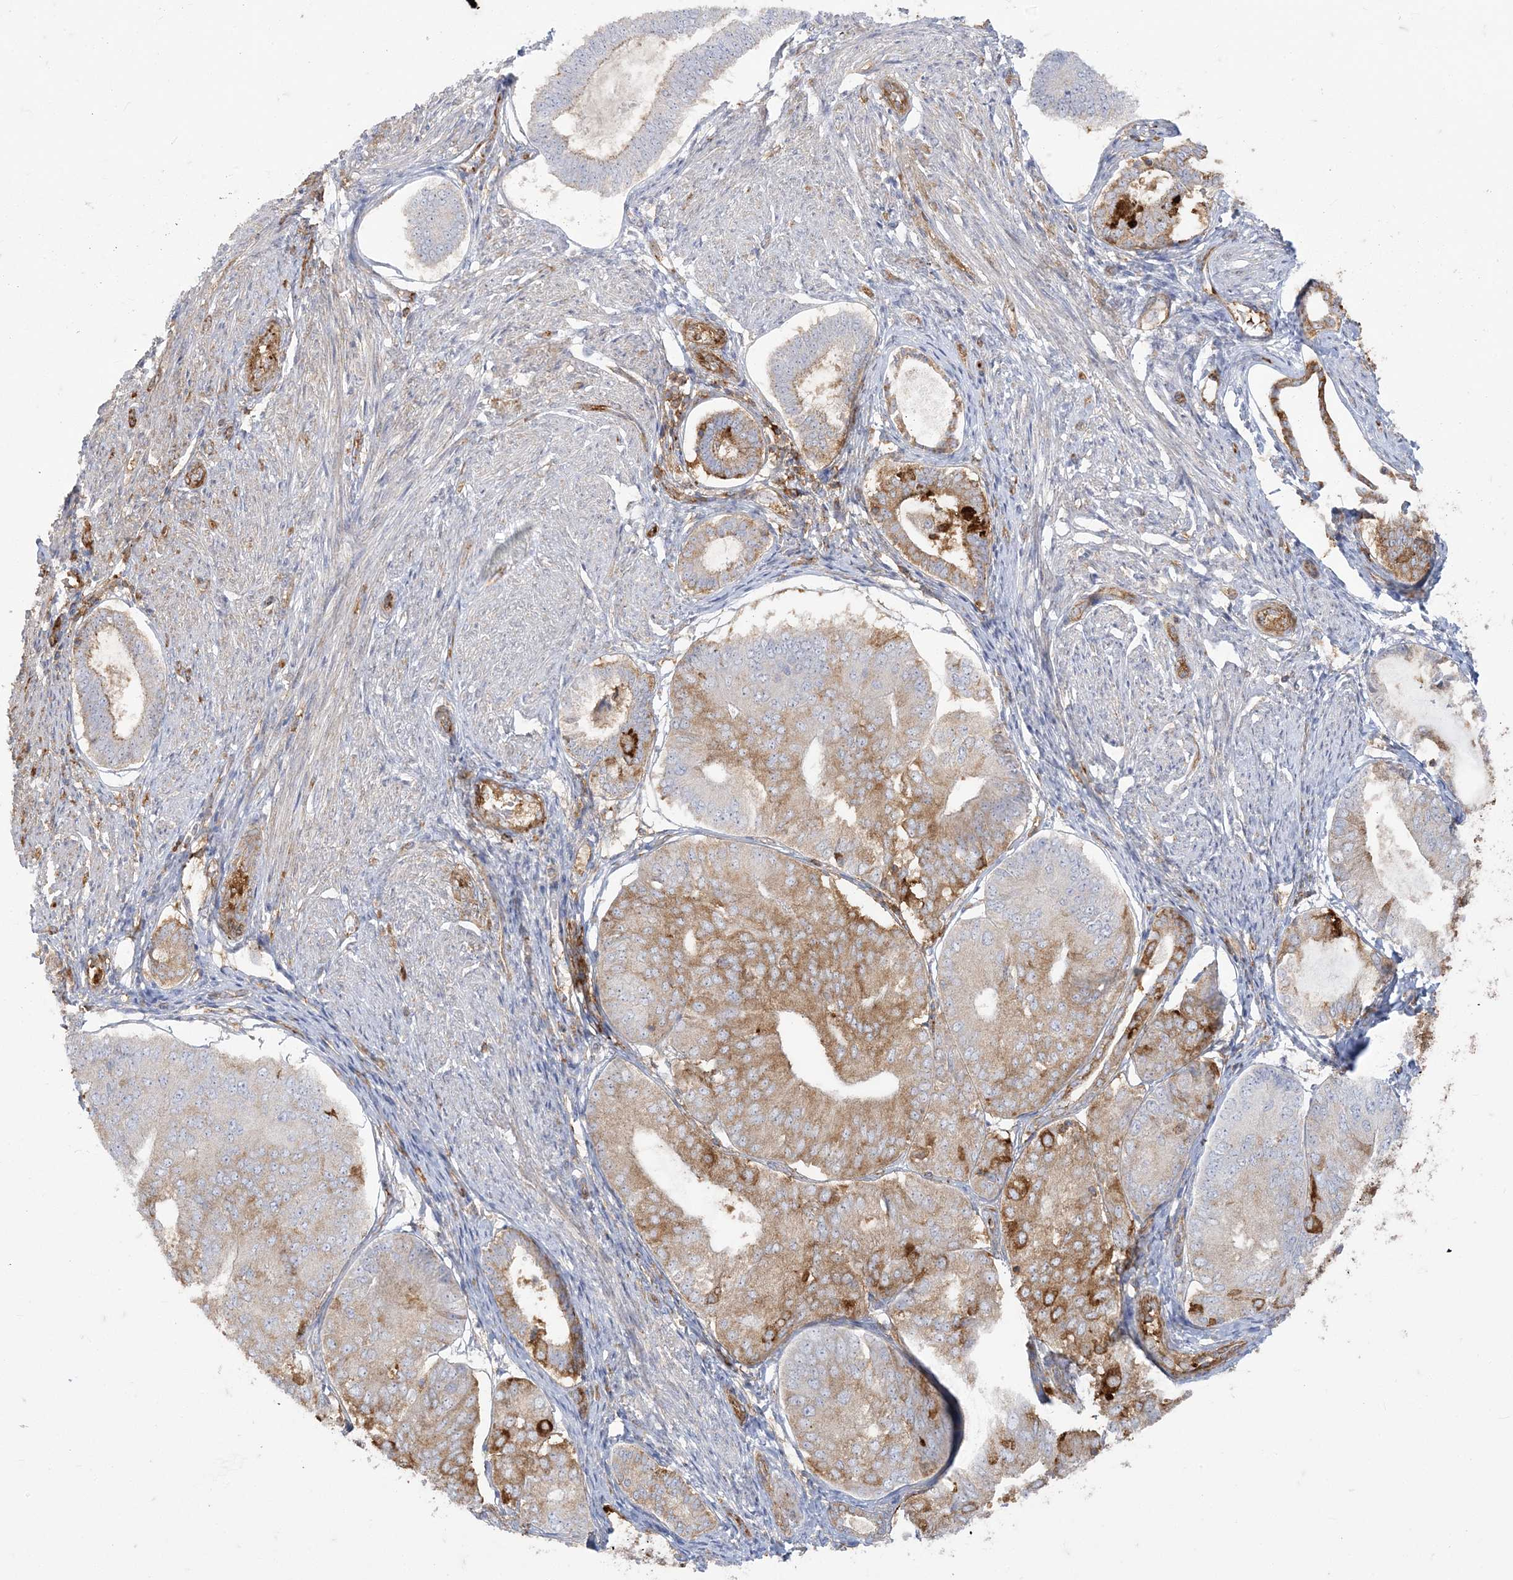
{"staining": {"intensity": "strong", "quantity": "25%-75%", "location": "cytoplasmic/membranous"}, "tissue": "endometrial cancer", "cell_type": "Tumor cells", "image_type": "cancer", "snomed": [{"axis": "morphology", "description": "Adenocarcinoma, NOS"}, {"axis": "topography", "description": "Endometrium"}], "caption": "Tumor cells reveal high levels of strong cytoplasmic/membranous expression in approximately 25%-75% of cells in human adenocarcinoma (endometrial).", "gene": "DERL3", "patient": {"sex": "female", "age": 81}}